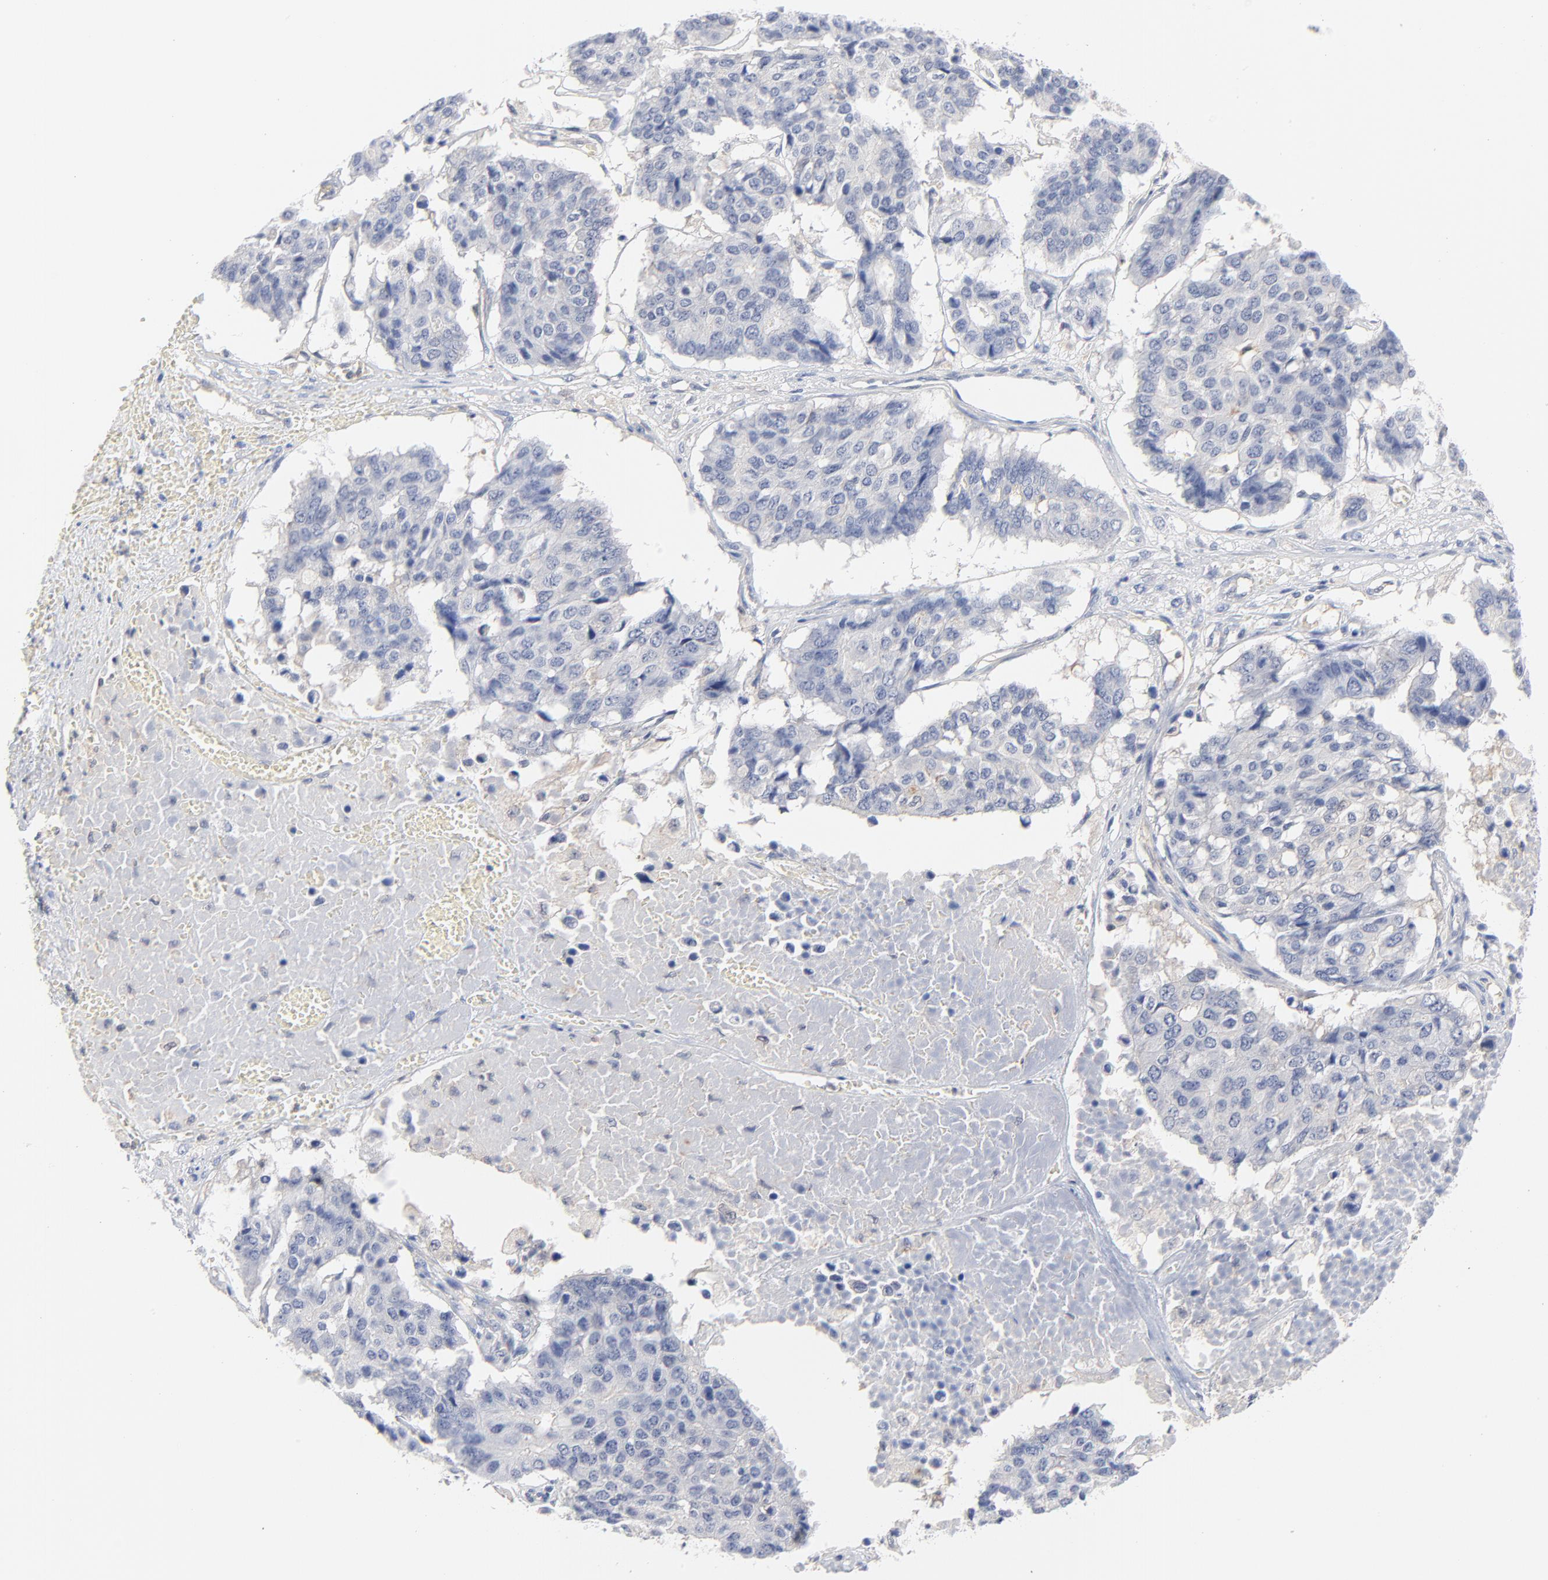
{"staining": {"intensity": "negative", "quantity": "none", "location": "none"}, "tissue": "pancreatic cancer", "cell_type": "Tumor cells", "image_type": "cancer", "snomed": [{"axis": "morphology", "description": "Adenocarcinoma, NOS"}, {"axis": "topography", "description": "Pancreas"}], "caption": "DAB (3,3'-diaminobenzidine) immunohistochemical staining of human adenocarcinoma (pancreatic) displays no significant staining in tumor cells.", "gene": "CAB39L", "patient": {"sex": "male", "age": 50}}